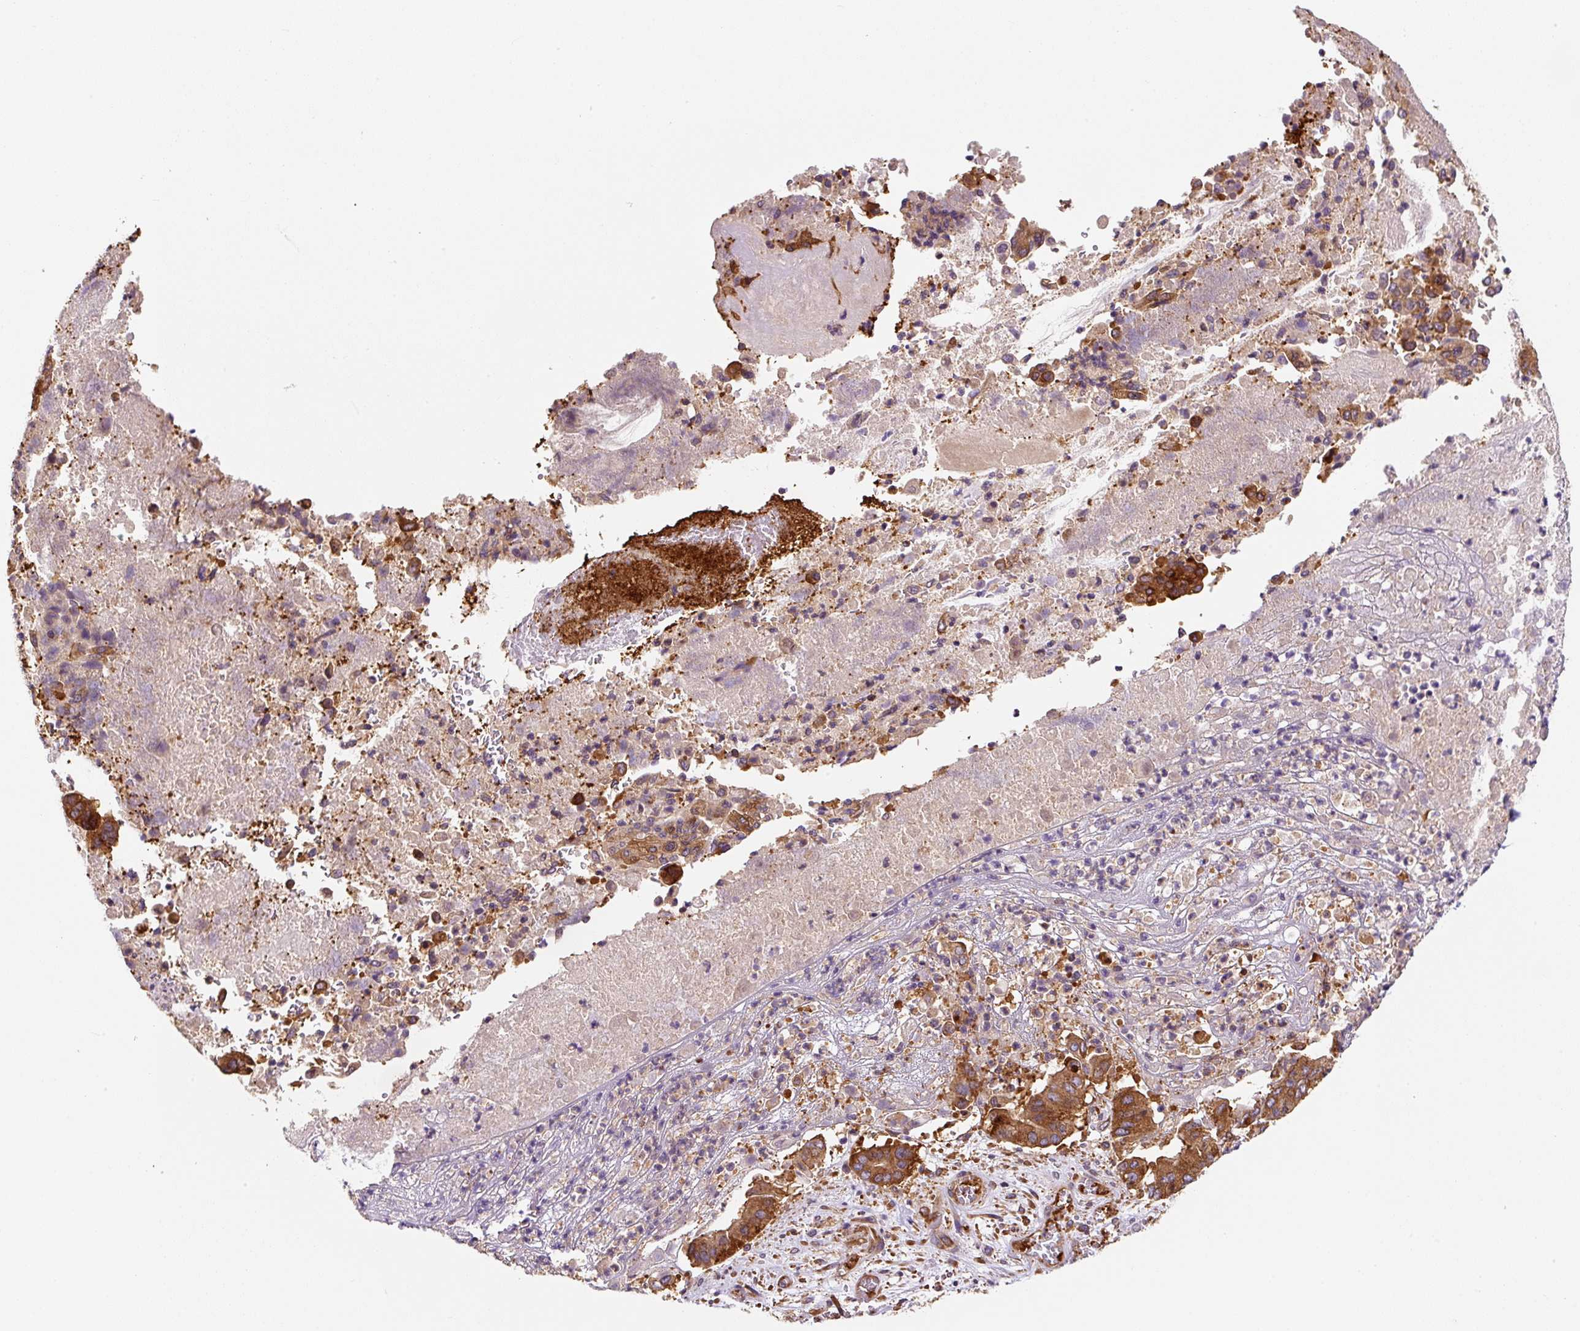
{"staining": {"intensity": "strong", "quantity": ">75%", "location": "cytoplasmic/membranous"}, "tissue": "pancreatic cancer", "cell_type": "Tumor cells", "image_type": "cancer", "snomed": [{"axis": "morphology", "description": "Adenocarcinoma, NOS"}, {"axis": "topography", "description": "Pancreas"}], "caption": "IHC (DAB) staining of human pancreatic adenocarcinoma demonstrates strong cytoplasmic/membranous protein staining in about >75% of tumor cells. Using DAB (brown) and hematoxylin (blue) stains, captured at high magnification using brightfield microscopy.", "gene": "EIF2S2", "patient": {"sex": "female", "age": 77}}